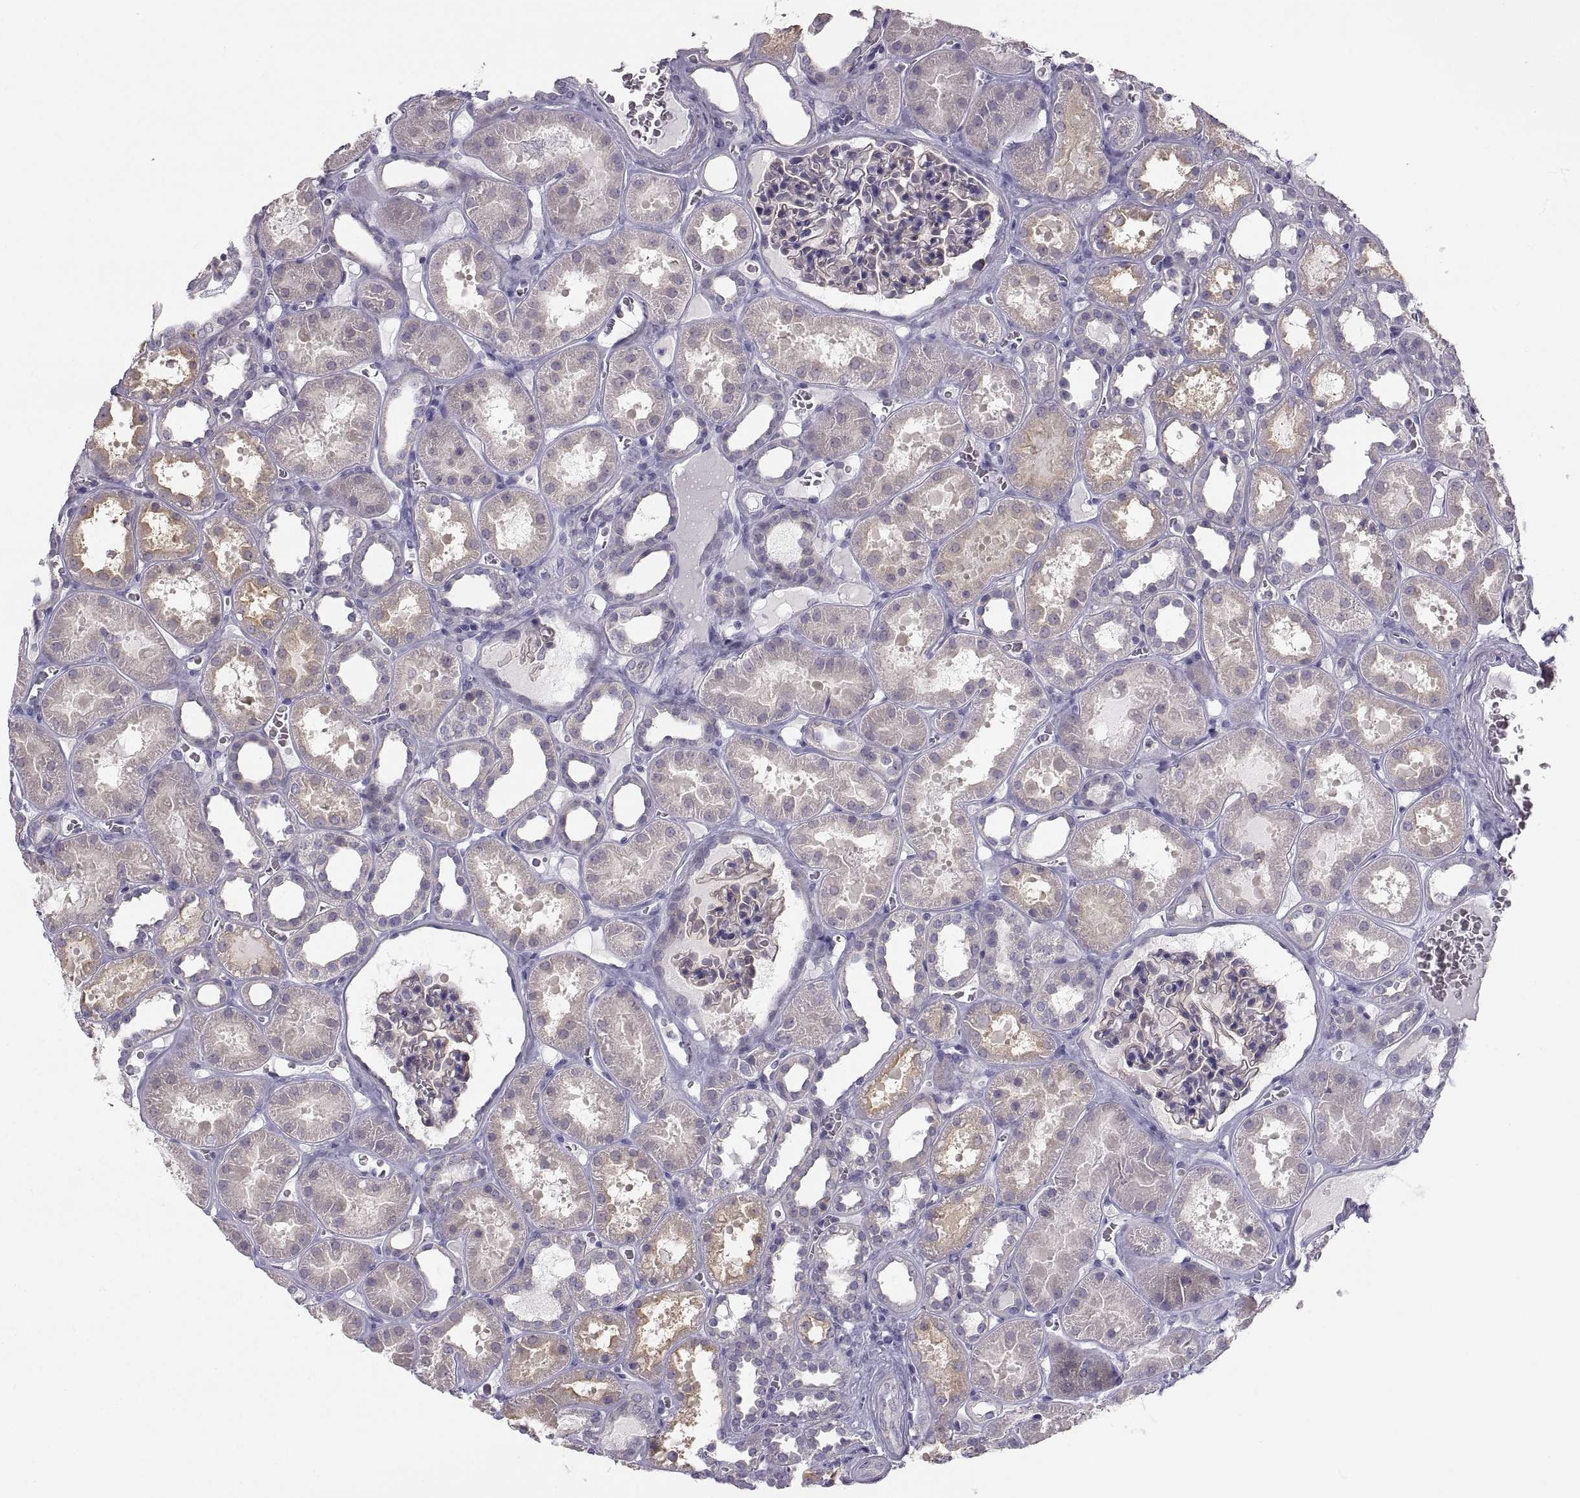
{"staining": {"intensity": "negative", "quantity": "none", "location": "none"}, "tissue": "kidney", "cell_type": "Cells in glomeruli", "image_type": "normal", "snomed": [{"axis": "morphology", "description": "Normal tissue, NOS"}, {"axis": "topography", "description": "Kidney"}], "caption": "An image of kidney stained for a protein displays no brown staining in cells in glomeruli. The staining was performed using DAB (3,3'-diaminobenzidine) to visualize the protein expression in brown, while the nuclei were stained in blue with hematoxylin (Magnification: 20x).", "gene": "ZNF185", "patient": {"sex": "female", "age": 41}}